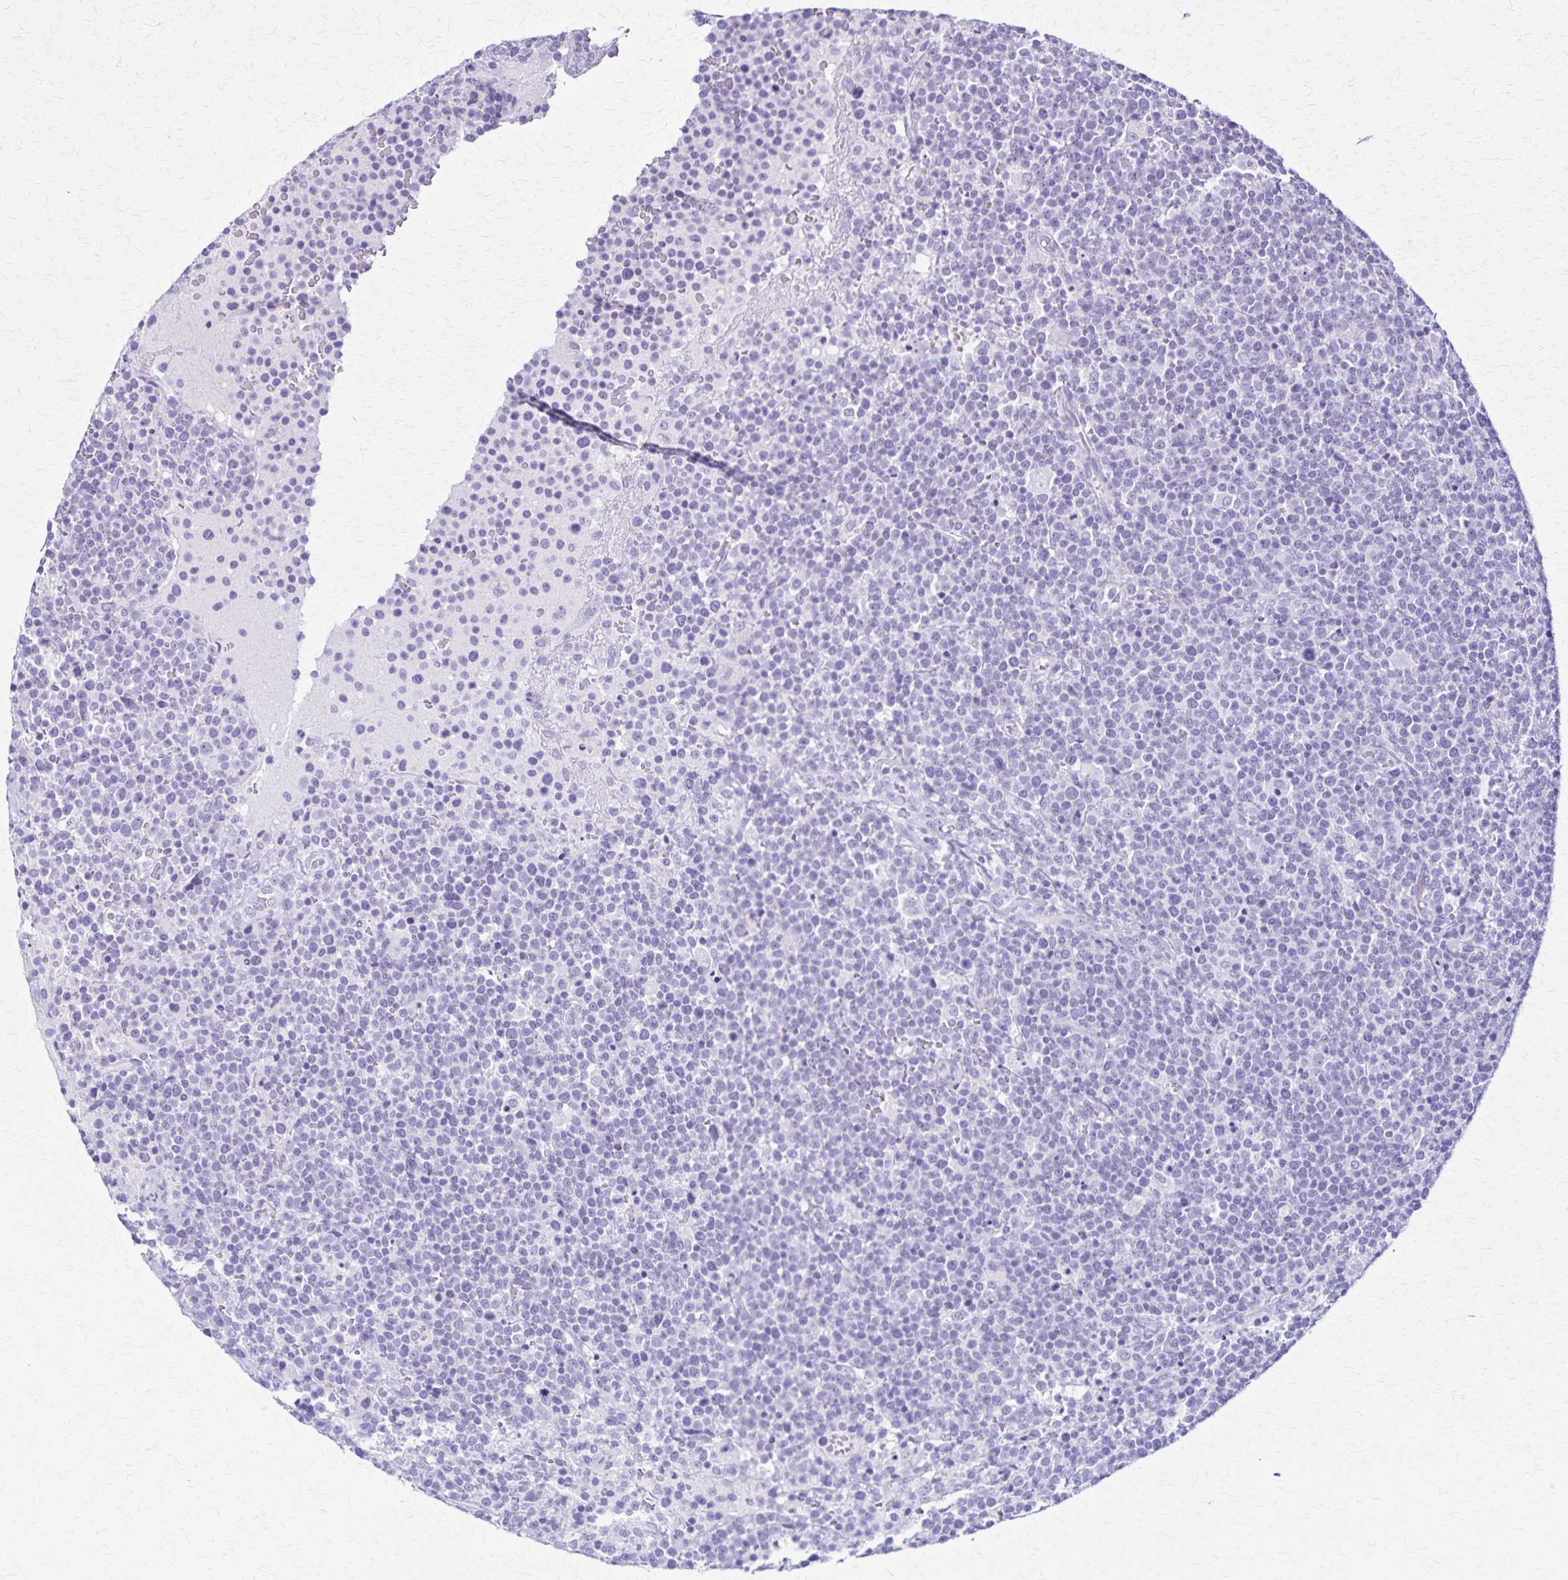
{"staining": {"intensity": "negative", "quantity": "none", "location": "none"}, "tissue": "lymphoma", "cell_type": "Tumor cells", "image_type": "cancer", "snomed": [{"axis": "morphology", "description": "Malignant lymphoma, non-Hodgkin's type, High grade"}, {"axis": "topography", "description": "Lymph node"}], "caption": "Tumor cells show no significant protein expression in malignant lymphoma, non-Hodgkin's type (high-grade).", "gene": "OR51B5", "patient": {"sex": "male", "age": 61}}